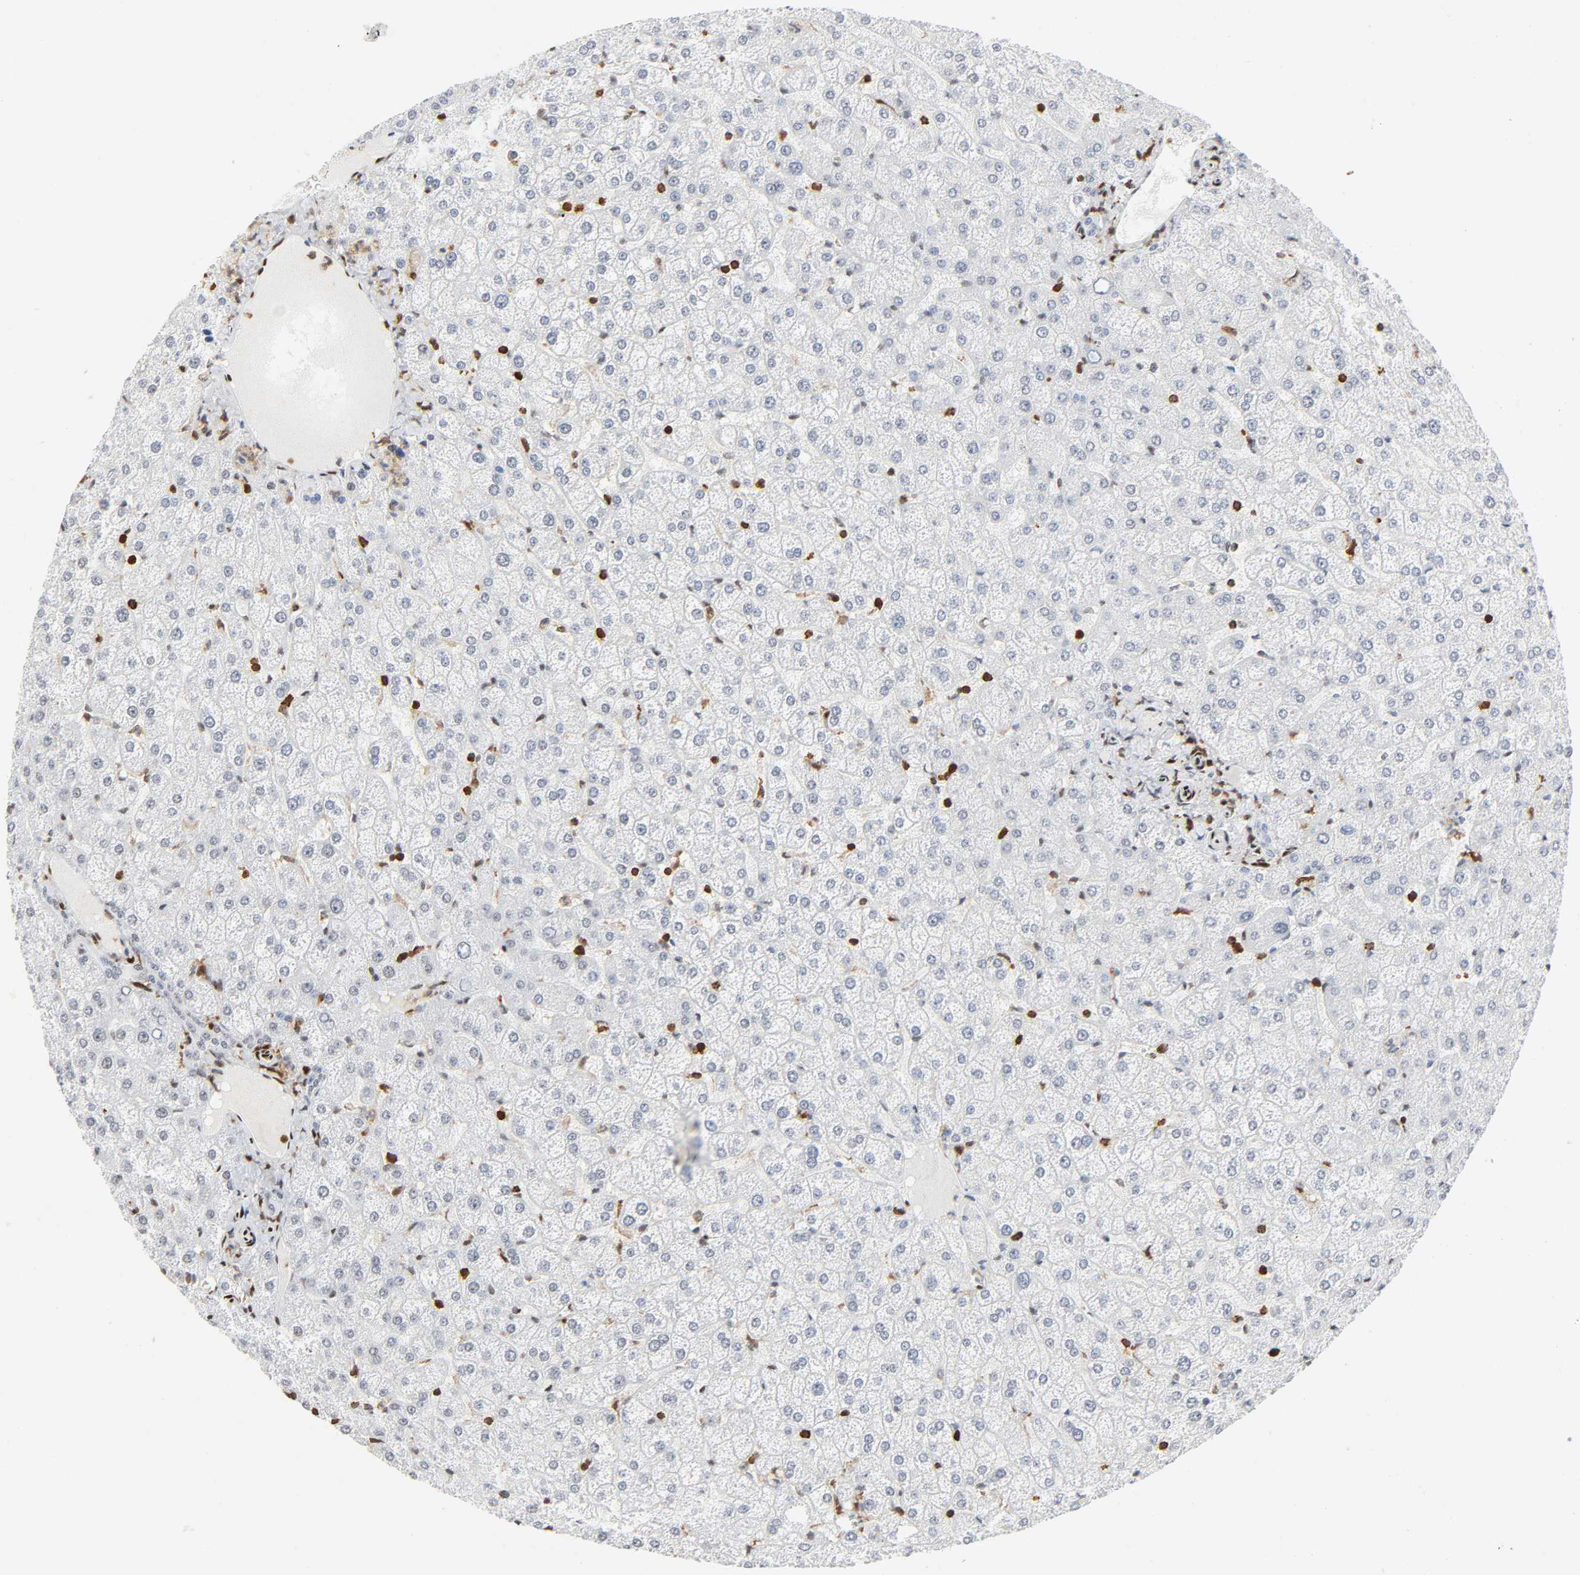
{"staining": {"intensity": "negative", "quantity": "none", "location": "none"}, "tissue": "liver", "cell_type": "Cholangiocytes", "image_type": "normal", "snomed": [{"axis": "morphology", "description": "Normal tissue, NOS"}, {"axis": "topography", "description": "Liver"}], "caption": "Immunohistochemistry (IHC) of unremarkable liver reveals no expression in cholangiocytes.", "gene": "WAS", "patient": {"sex": "female", "age": 32}}